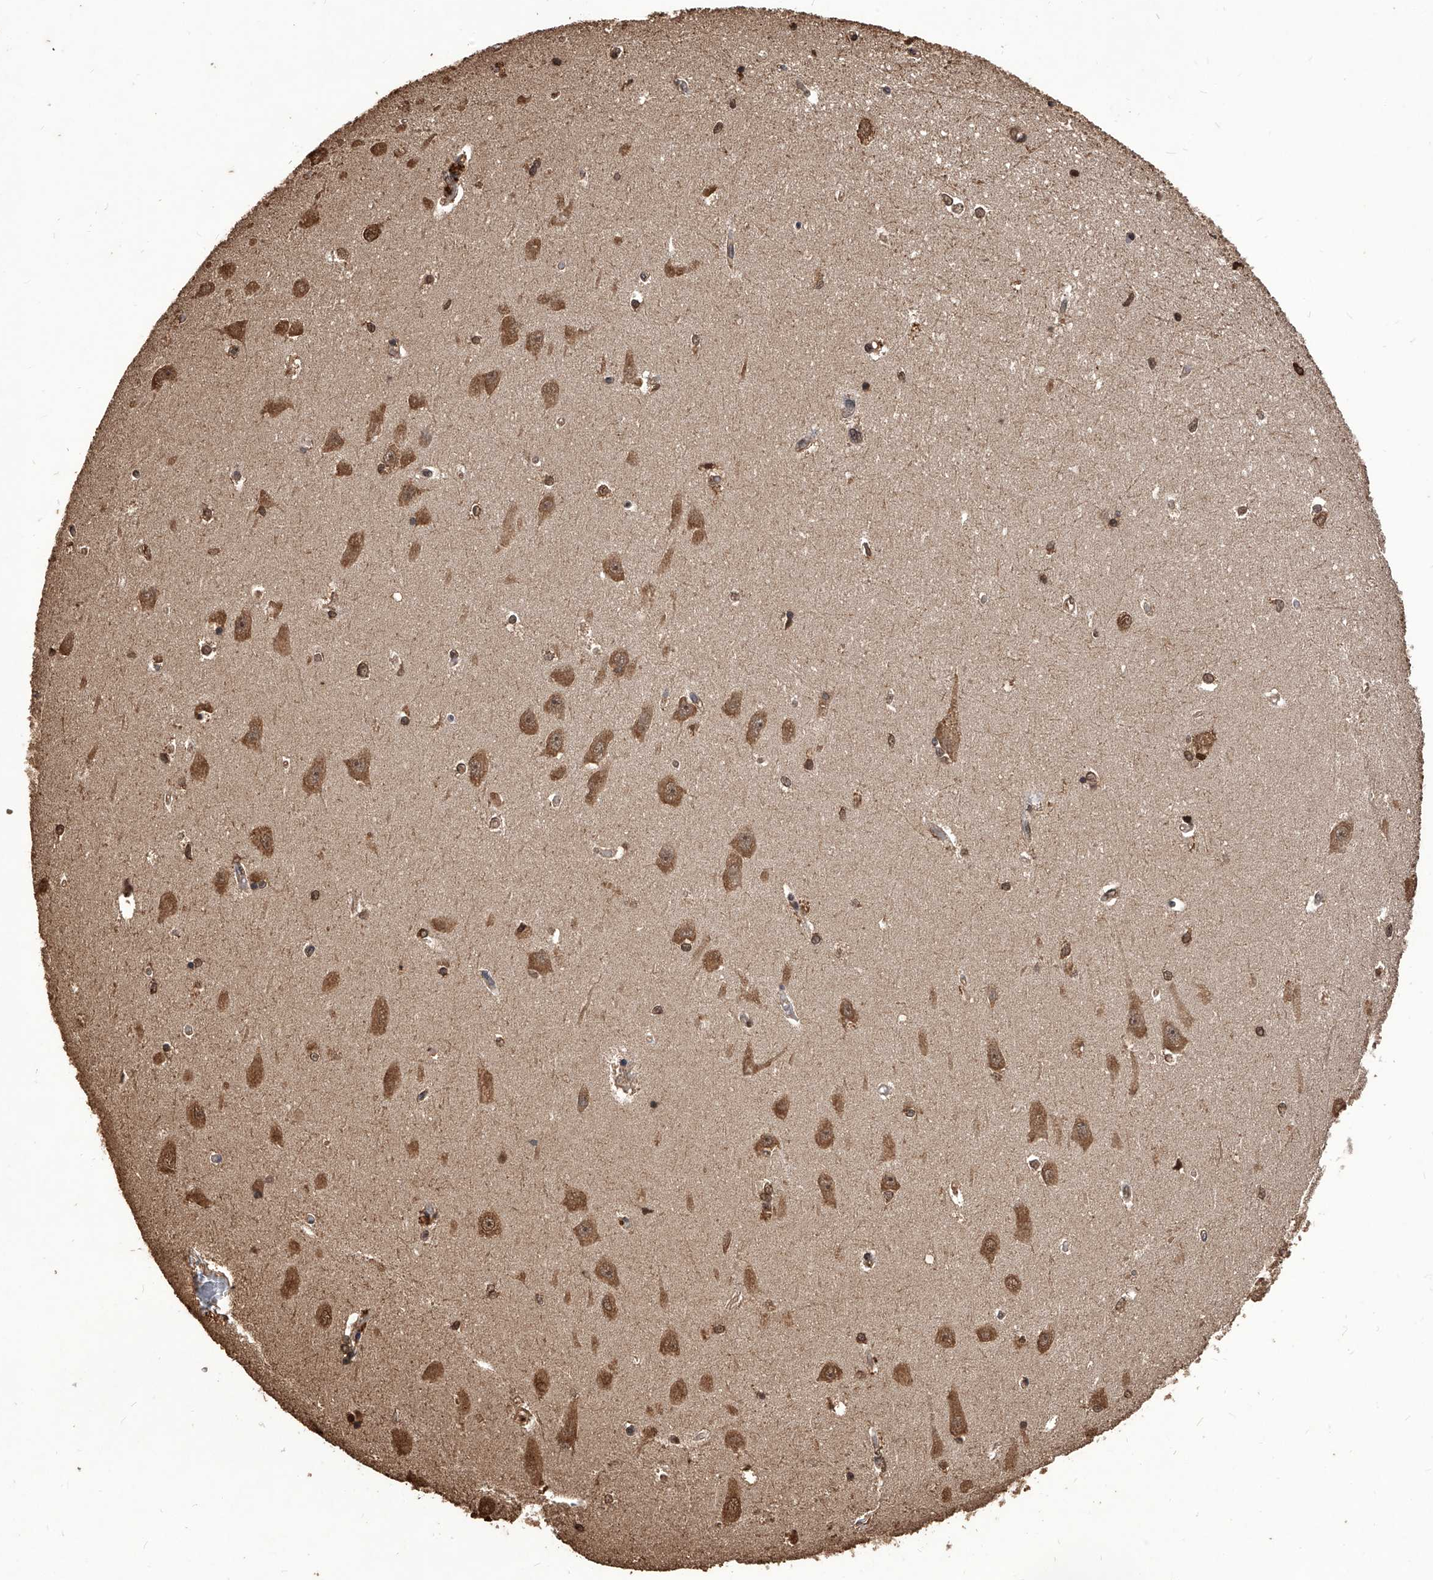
{"staining": {"intensity": "strong", "quantity": "25%-75%", "location": "cytoplasmic/membranous,nuclear"}, "tissue": "hippocampus", "cell_type": "Glial cells", "image_type": "normal", "snomed": [{"axis": "morphology", "description": "Normal tissue, NOS"}, {"axis": "topography", "description": "Hippocampus"}], "caption": "Immunohistochemistry (IHC) image of normal hippocampus stained for a protein (brown), which exhibits high levels of strong cytoplasmic/membranous,nuclear staining in approximately 25%-75% of glial cells.", "gene": "FBXL4", "patient": {"sex": "male", "age": 45}}